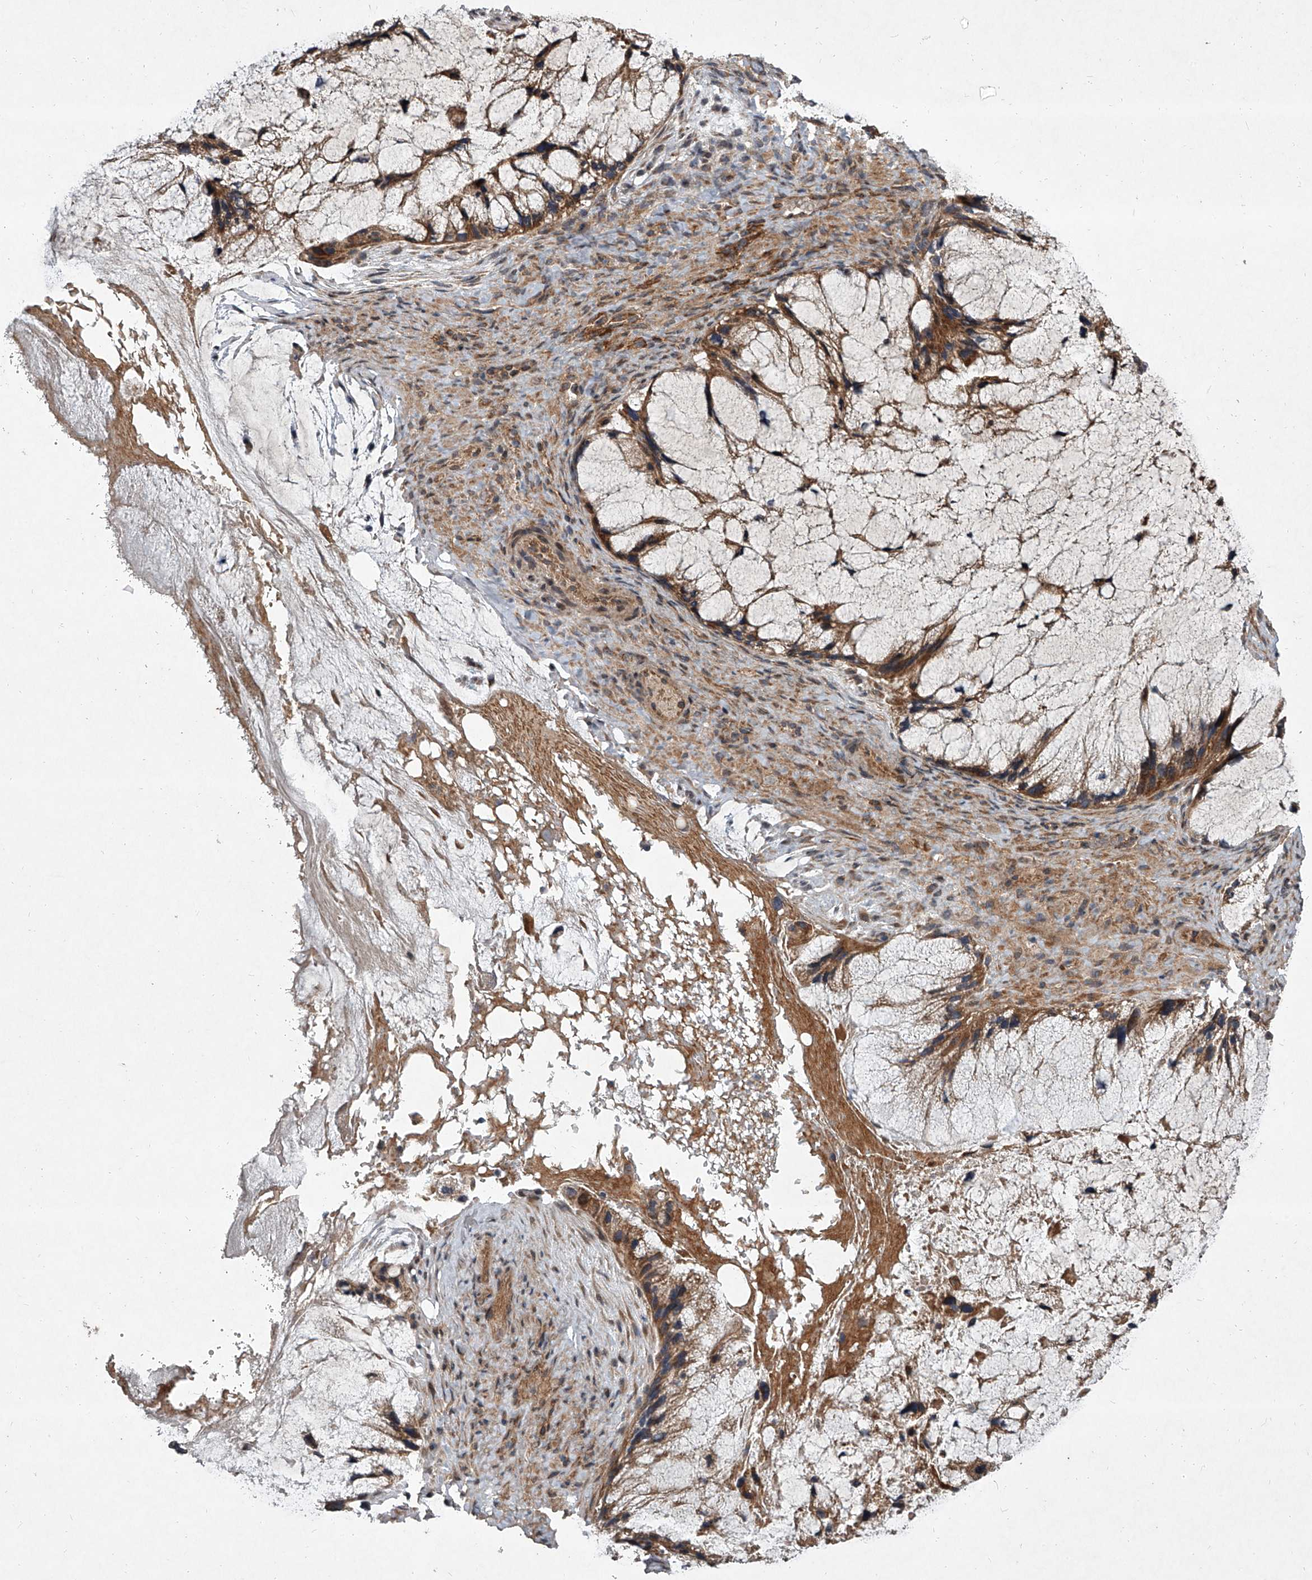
{"staining": {"intensity": "moderate", "quantity": ">75%", "location": "cytoplasmic/membranous"}, "tissue": "ovarian cancer", "cell_type": "Tumor cells", "image_type": "cancer", "snomed": [{"axis": "morphology", "description": "Cystadenocarcinoma, mucinous, NOS"}, {"axis": "topography", "description": "Ovary"}], "caption": "This photomicrograph shows ovarian cancer (mucinous cystadenocarcinoma) stained with IHC to label a protein in brown. The cytoplasmic/membranous of tumor cells show moderate positivity for the protein. Nuclei are counter-stained blue.", "gene": "EVA1C", "patient": {"sex": "female", "age": 37}}